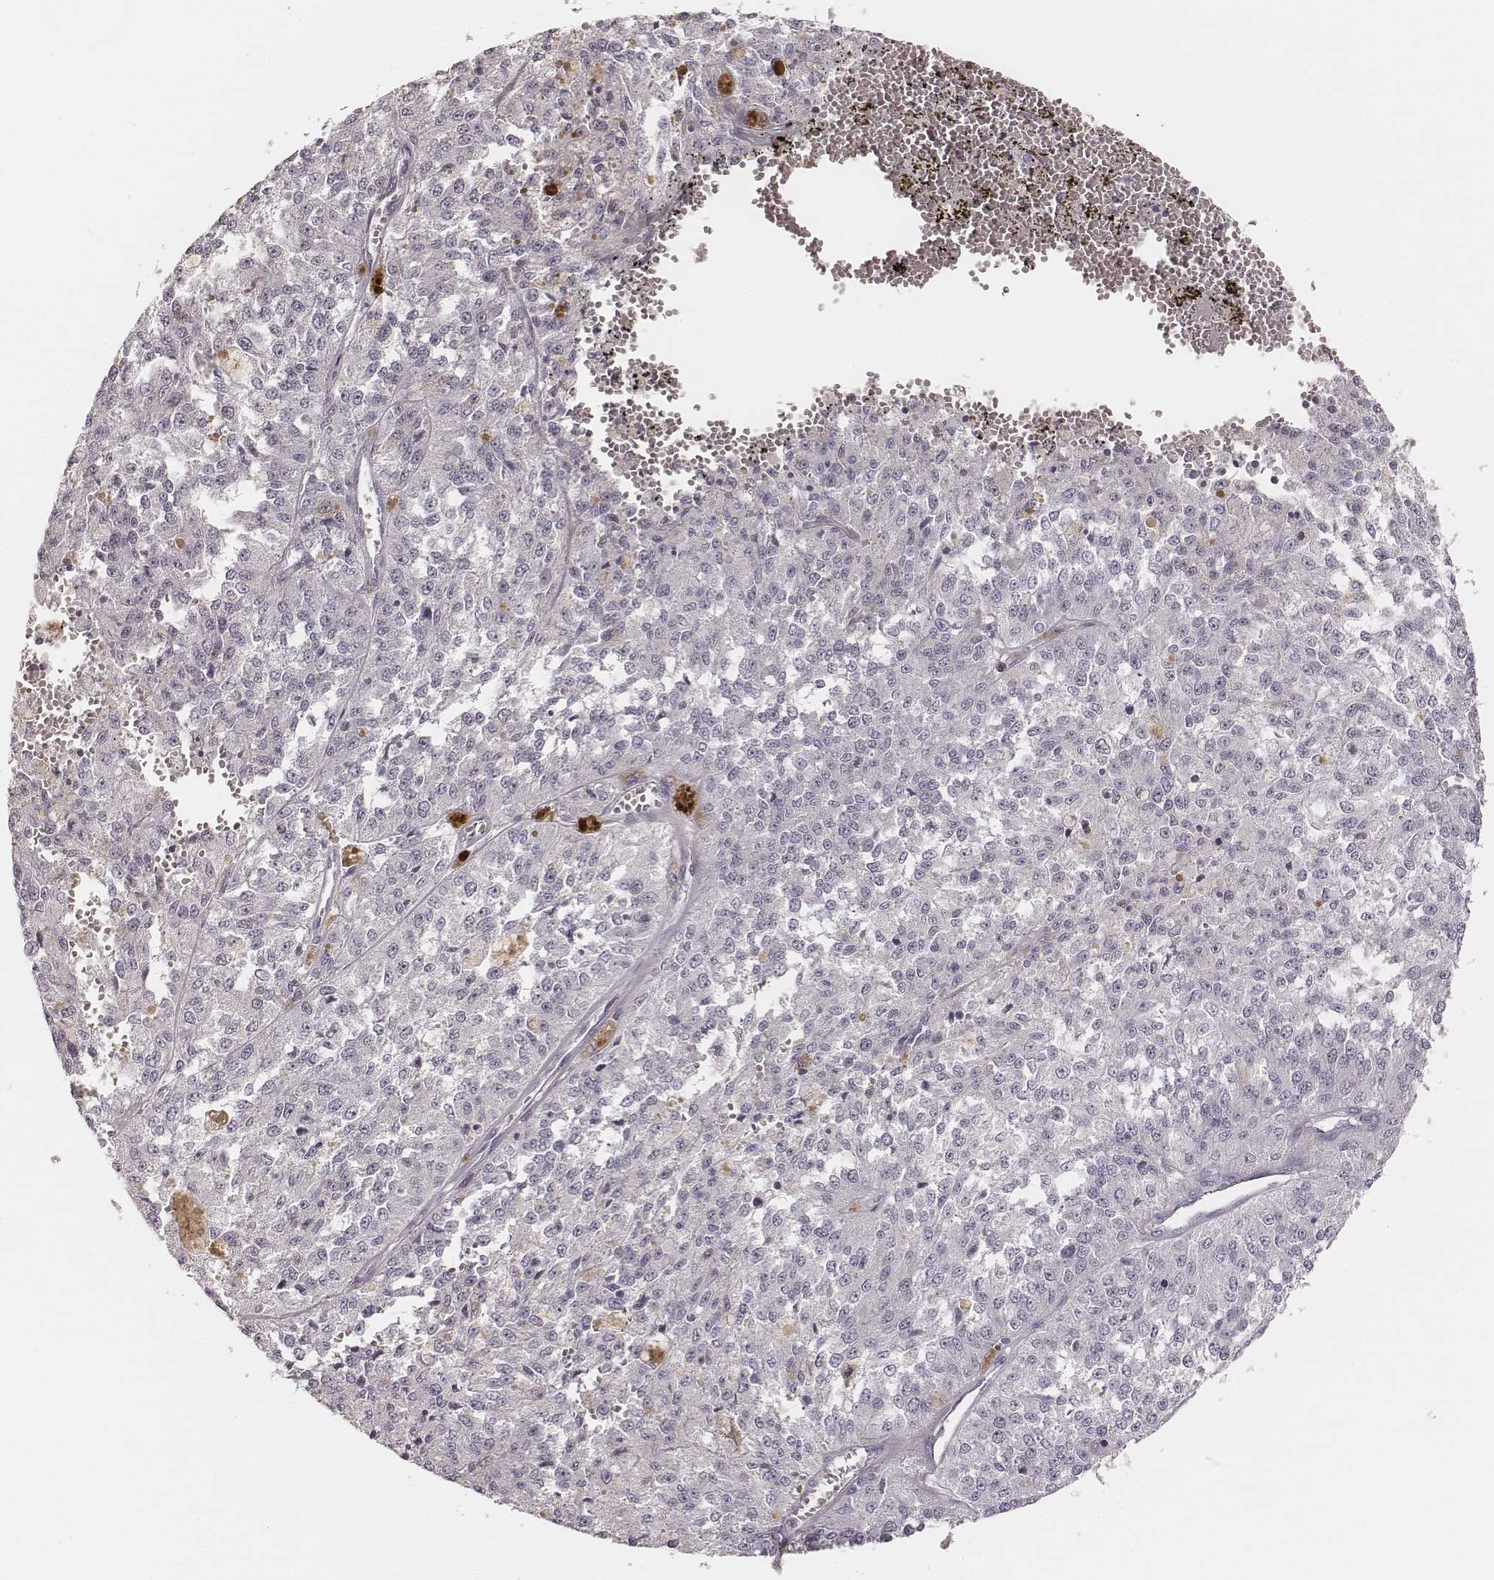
{"staining": {"intensity": "negative", "quantity": "none", "location": "none"}, "tissue": "melanoma", "cell_type": "Tumor cells", "image_type": "cancer", "snomed": [{"axis": "morphology", "description": "Malignant melanoma, Metastatic site"}, {"axis": "topography", "description": "Lymph node"}], "caption": "High magnification brightfield microscopy of melanoma stained with DAB (3,3'-diaminobenzidine) (brown) and counterstained with hematoxylin (blue): tumor cells show no significant positivity.", "gene": "MSX1", "patient": {"sex": "female", "age": 64}}